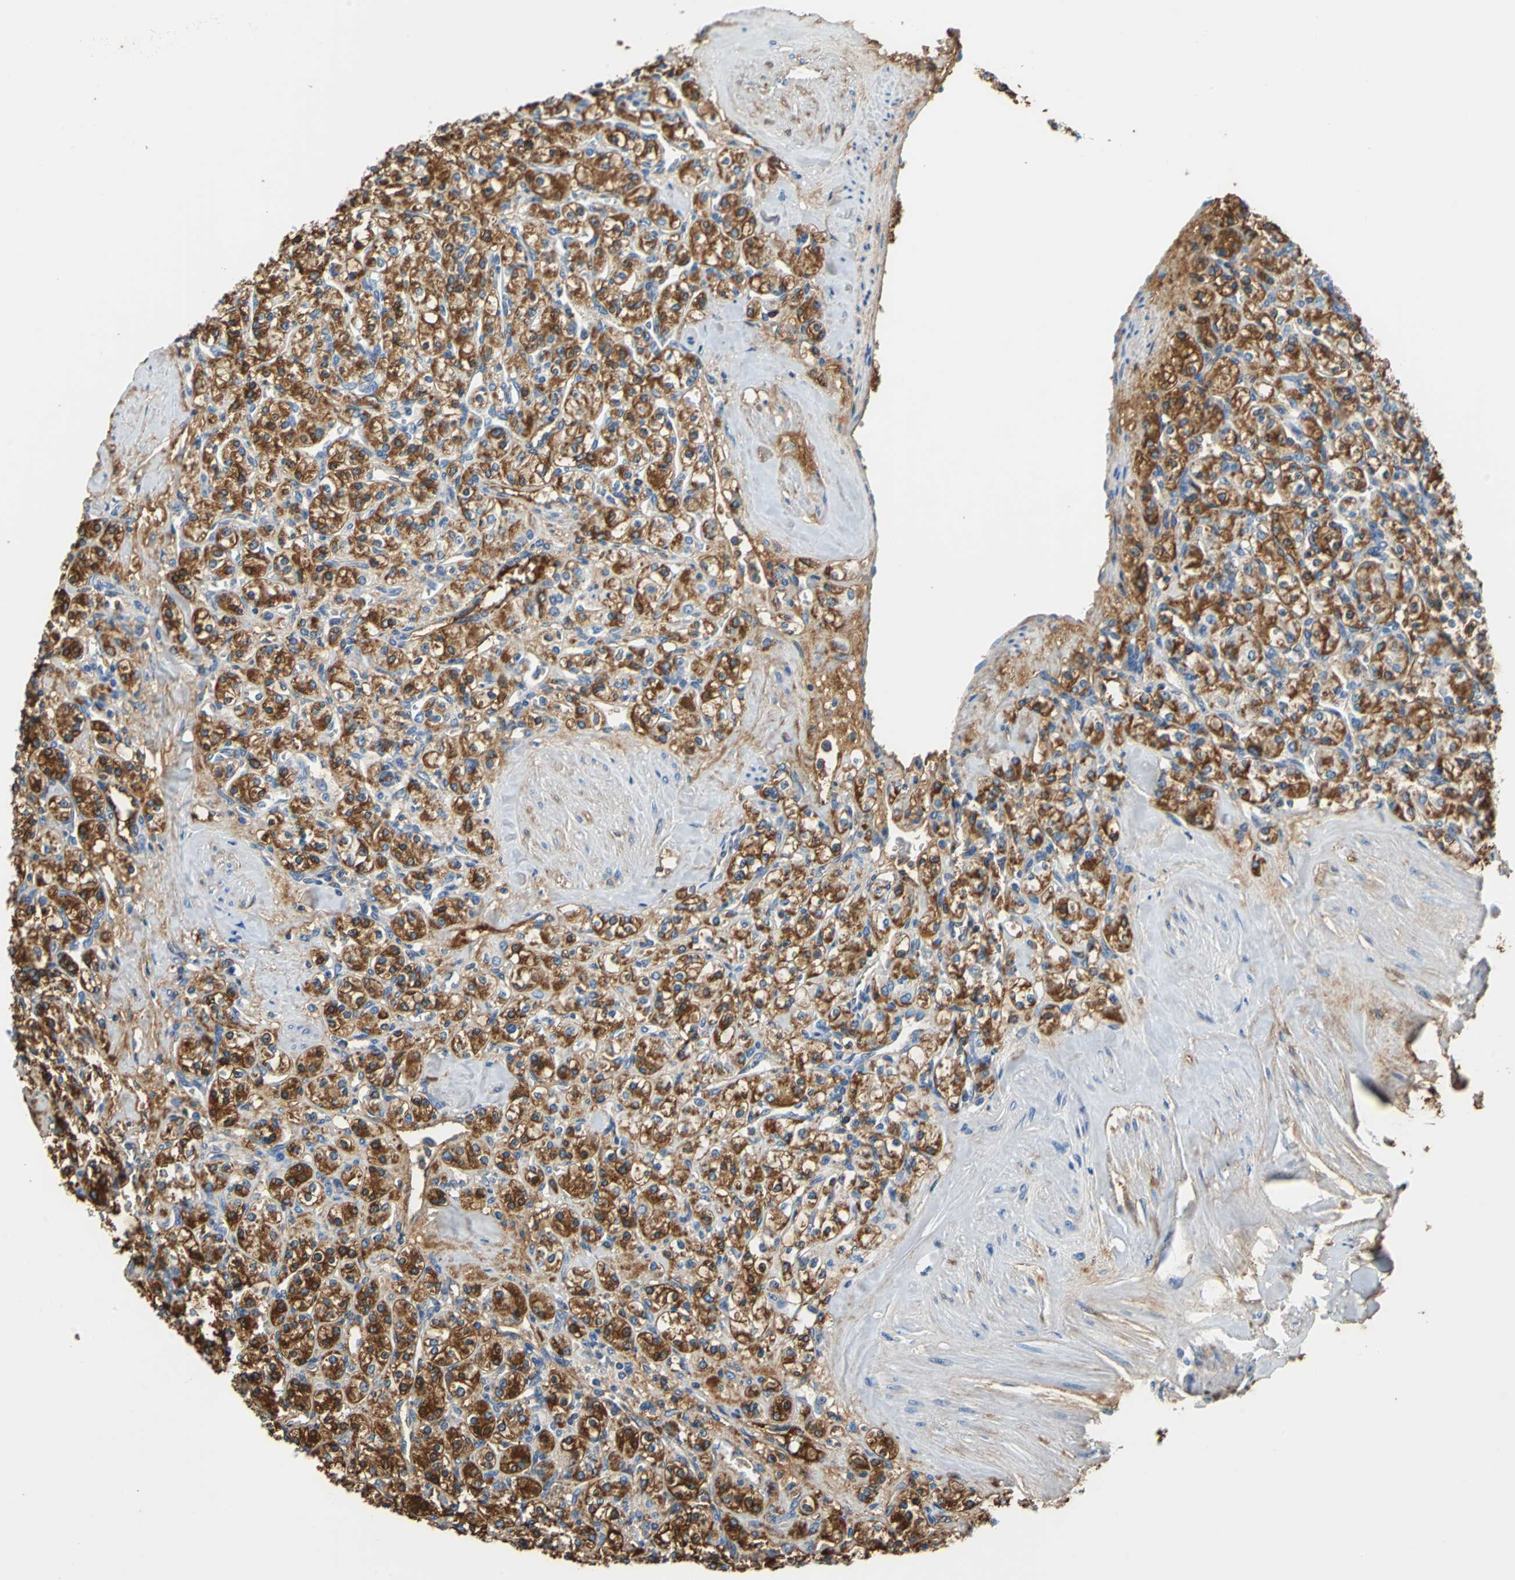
{"staining": {"intensity": "moderate", "quantity": ">75%", "location": "cytoplasmic/membranous"}, "tissue": "renal cancer", "cell_type": "Tumor cells", "image_type": "cancer", "snomed": [{"axis": "morphology", "description": "Adenocarcinoma, NOS"}, {"axis": "topography", "description": "Kidney"}], "caption": "Approximately >75% of tumor cells in human renal cancer display moderate cytoplasmic/membranous protein staining as visualized by brown immunohistochemical staining.", "gene": "ALB", "patient": {"sex": "male", "age": 77}}